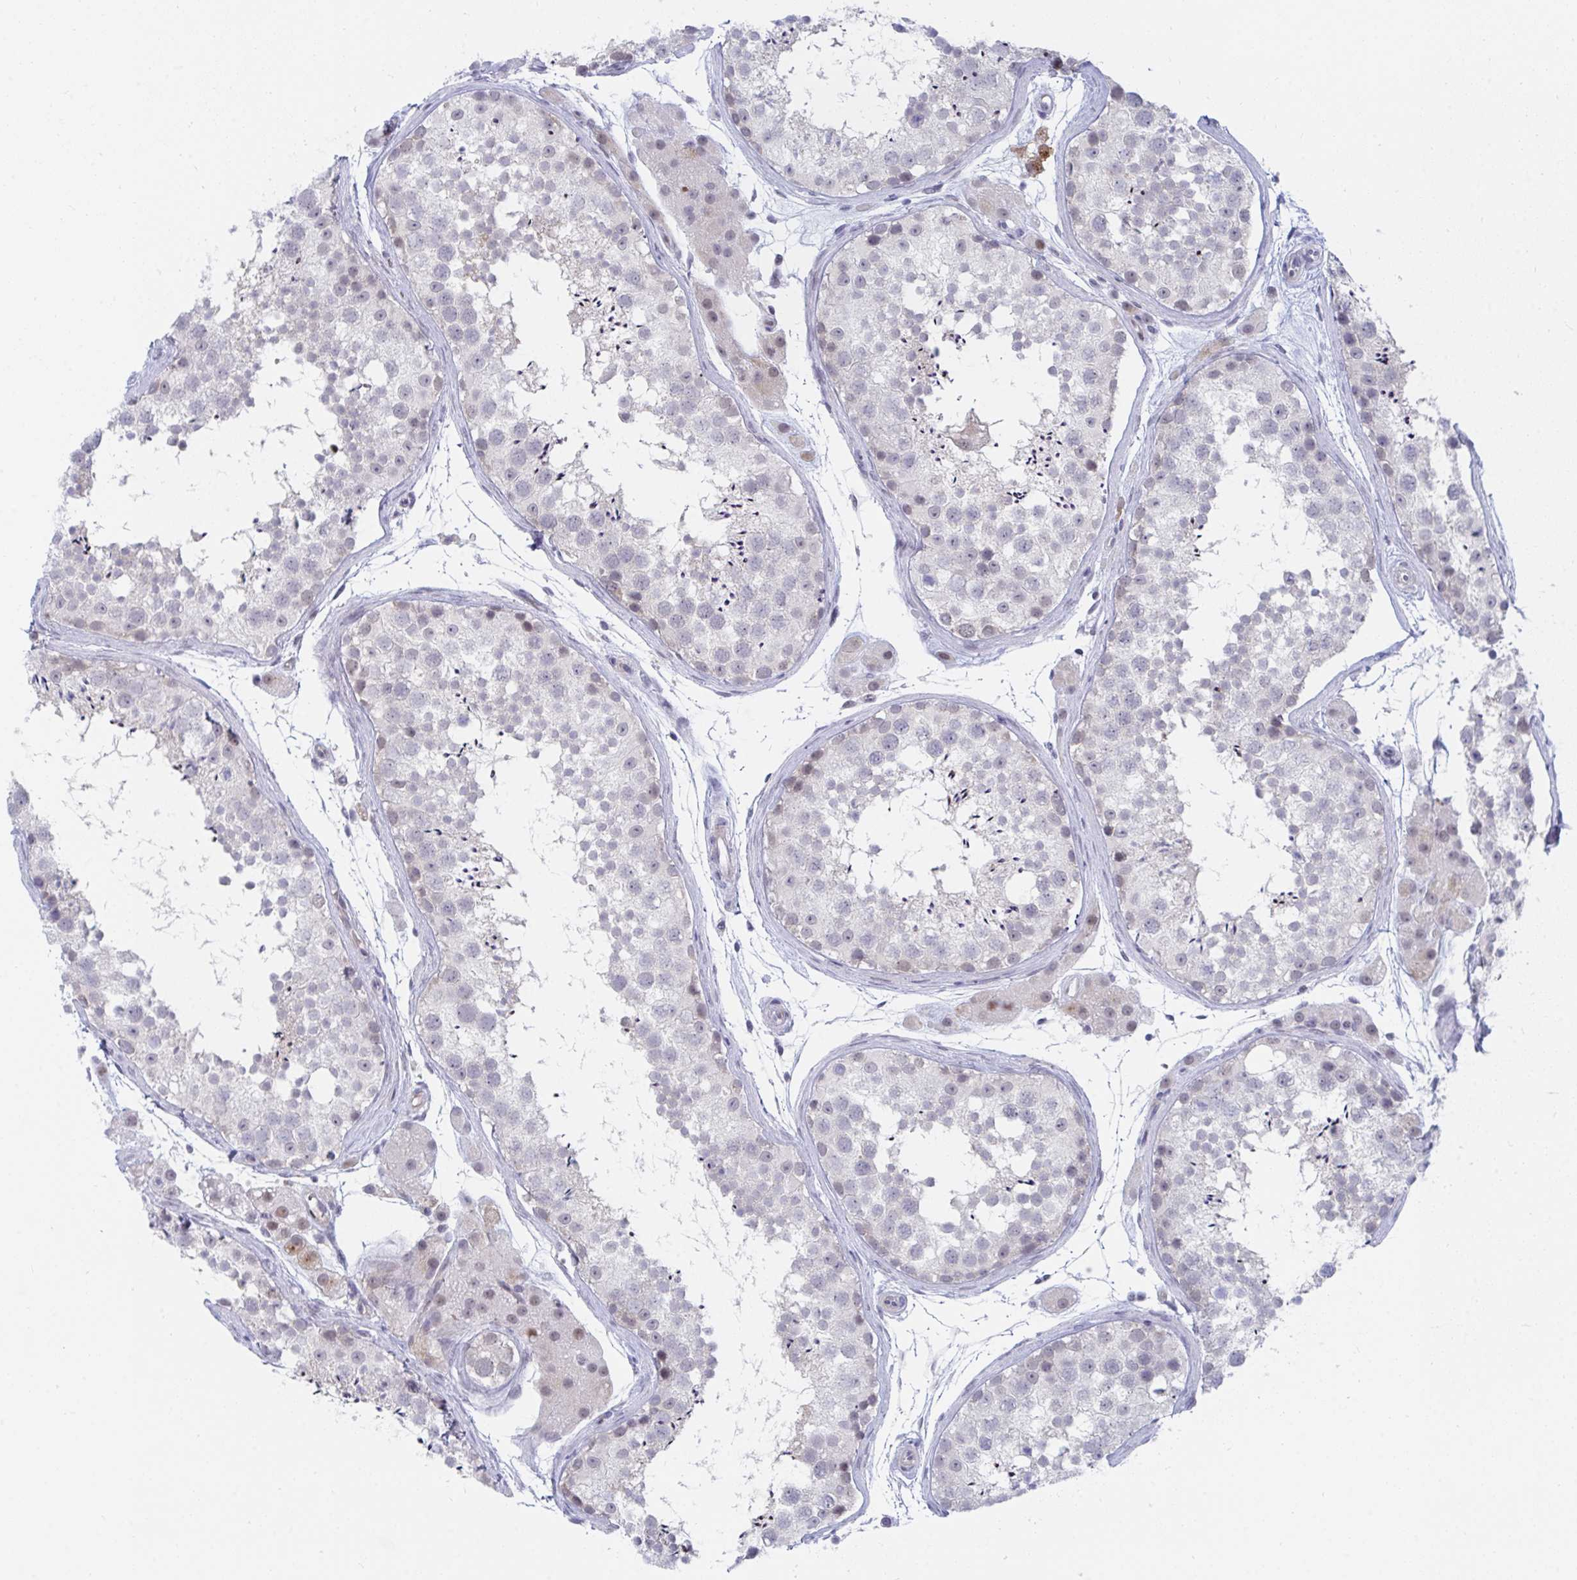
{"staining": {"intensity": "weak", "quantity": "<25%", "location": "cytoplasmic/membranous,nuclear"}, "tissue": "testis", "cell_type": "Cells in seminiferous ducts", "image_type": "normal", "snomed": [{"axis": "morphology", "description": "Normal tissue, NOS"}, {"axis": "topography", "description": "Testis"}], "caption": "Immunohistochemistry histopathology image of unremarkable testis stained for a protein (brown), which reveals no positivity in cells in seminiferous ducts.", "gene": "DAOA", "patient": {"sex": "male", "age": 41}}